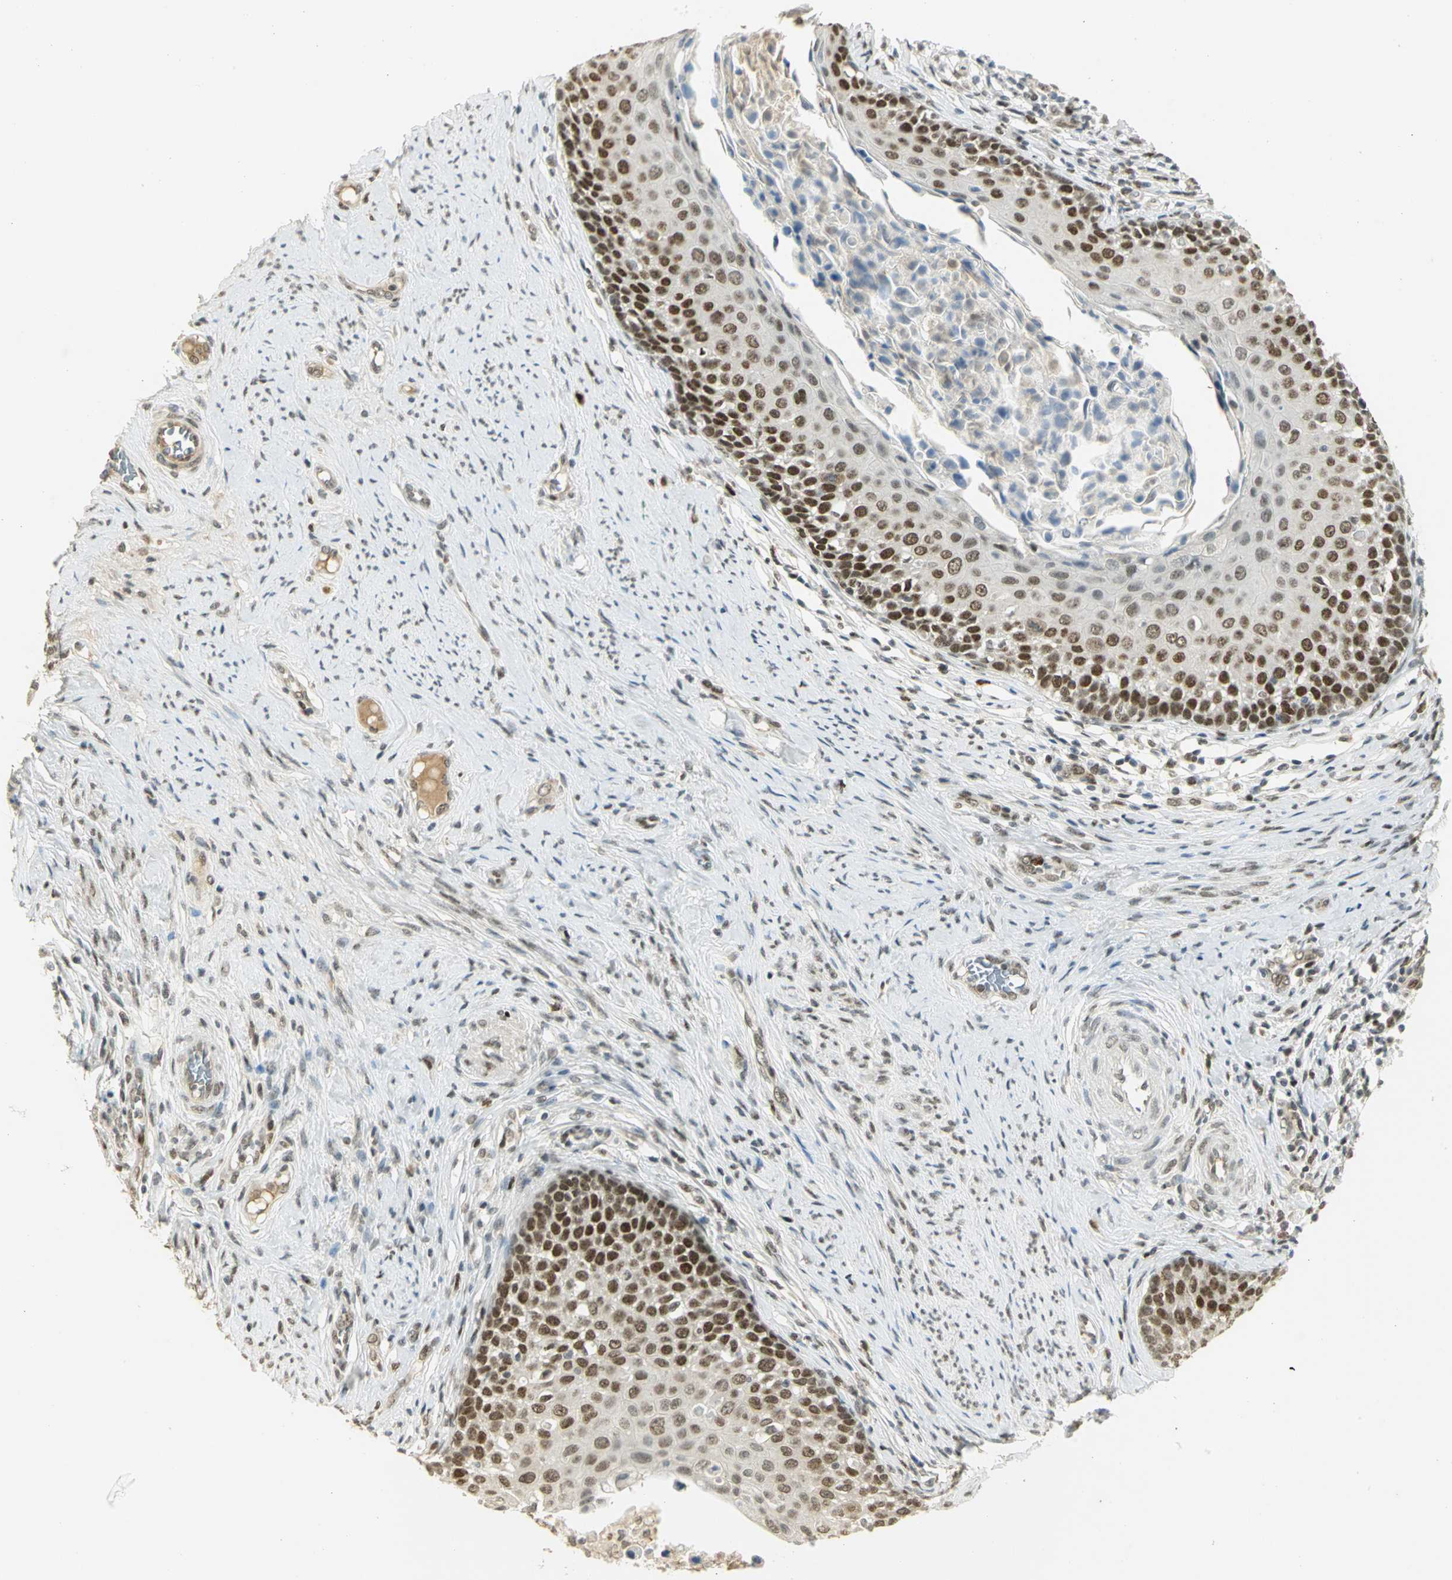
{"staining": {"intensity": "strong", "quantity": ">75%", "location": "nuclear"}, "tissue": "cervical cancer", "cell_type": "Tumor cells", "image_type": "cancer", "snomed": [{"axis": "morphology", "description": "Squamous cell carcinoma, NOS"}, {"axis": "morphology", "description": "Adenocarcinoma, NOS"}, {"axis": "topography", "description": "Cervix"}], "caption": "The immunohistochemical stain labels strong nuclear staining in tumor cells of cervical adenocarcinoma tissue. The staining was performed using DAB (3,3'-diaminobenzidine), with brown indicating positive protein expression. Nuclei are stained blue with hematoxylin.", "gene": "AK6", "patient": {"sex": "female", "age": 52}}